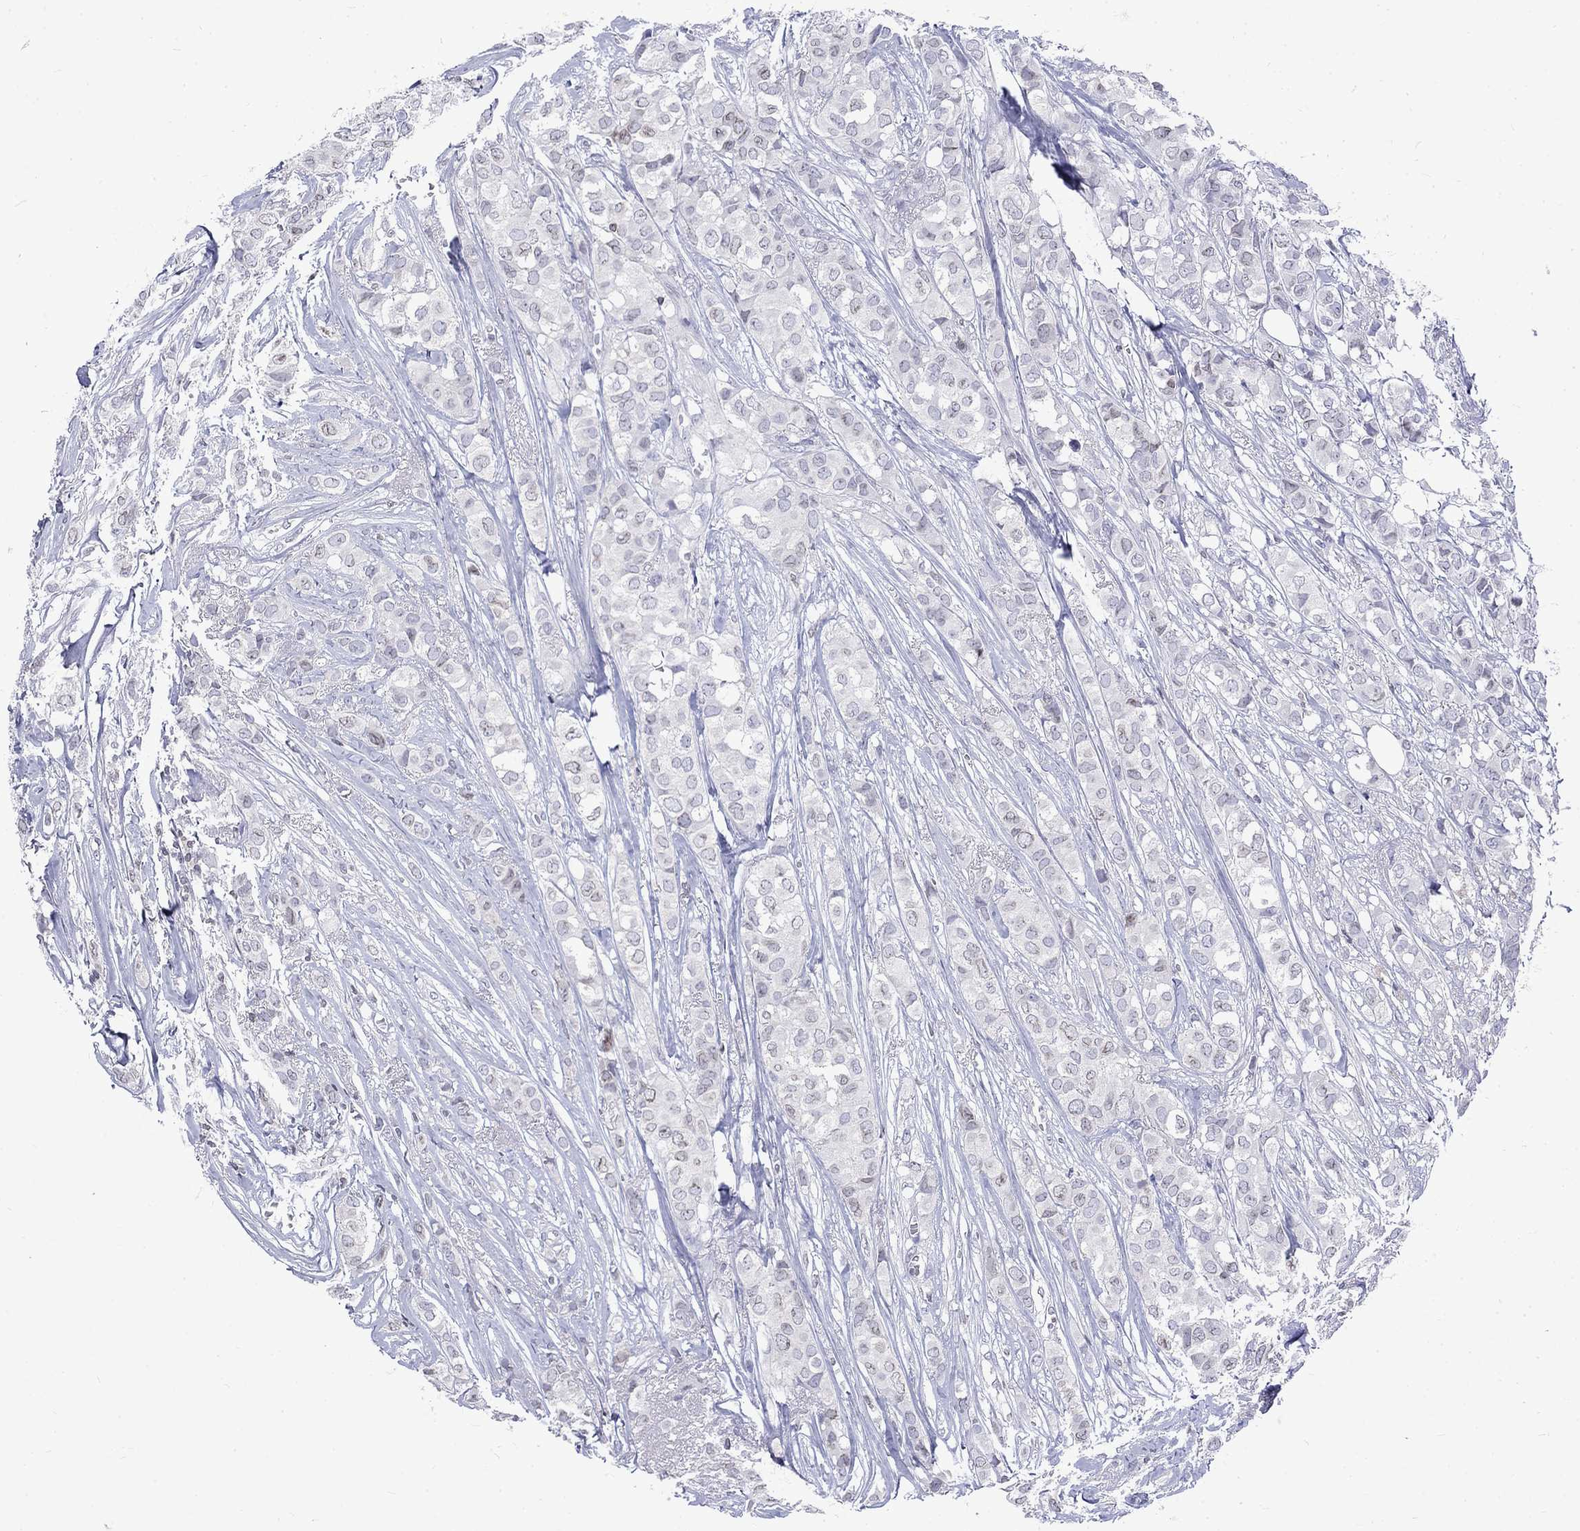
{"staining": {"intensity": "moderate", "quantity": "<25%", "location": "cytoplasmic/membranous,nuclear"}, "tissue": "breast cancer", "cell_type": "Tumor cells", "image_type": "cancer", "snomed": [{"axis": "morphology", "description": "Duct carcinoma"}, {"axis": "topography", "description": "Breast"}], "caption": "Infiltrating ductal carcinoma (breast) stained for a protein shows moderate cytoplasmic/membranous and nuclear positivity in tumor cells. The staining is performed using DAB (3,3'-diaminobenzidine) brown chromogen to label protein expression. The nuclei are counter-stained blue using hematoxylin.", "gene": "SLA", "patient": {"sex": "female", "age": 85}}